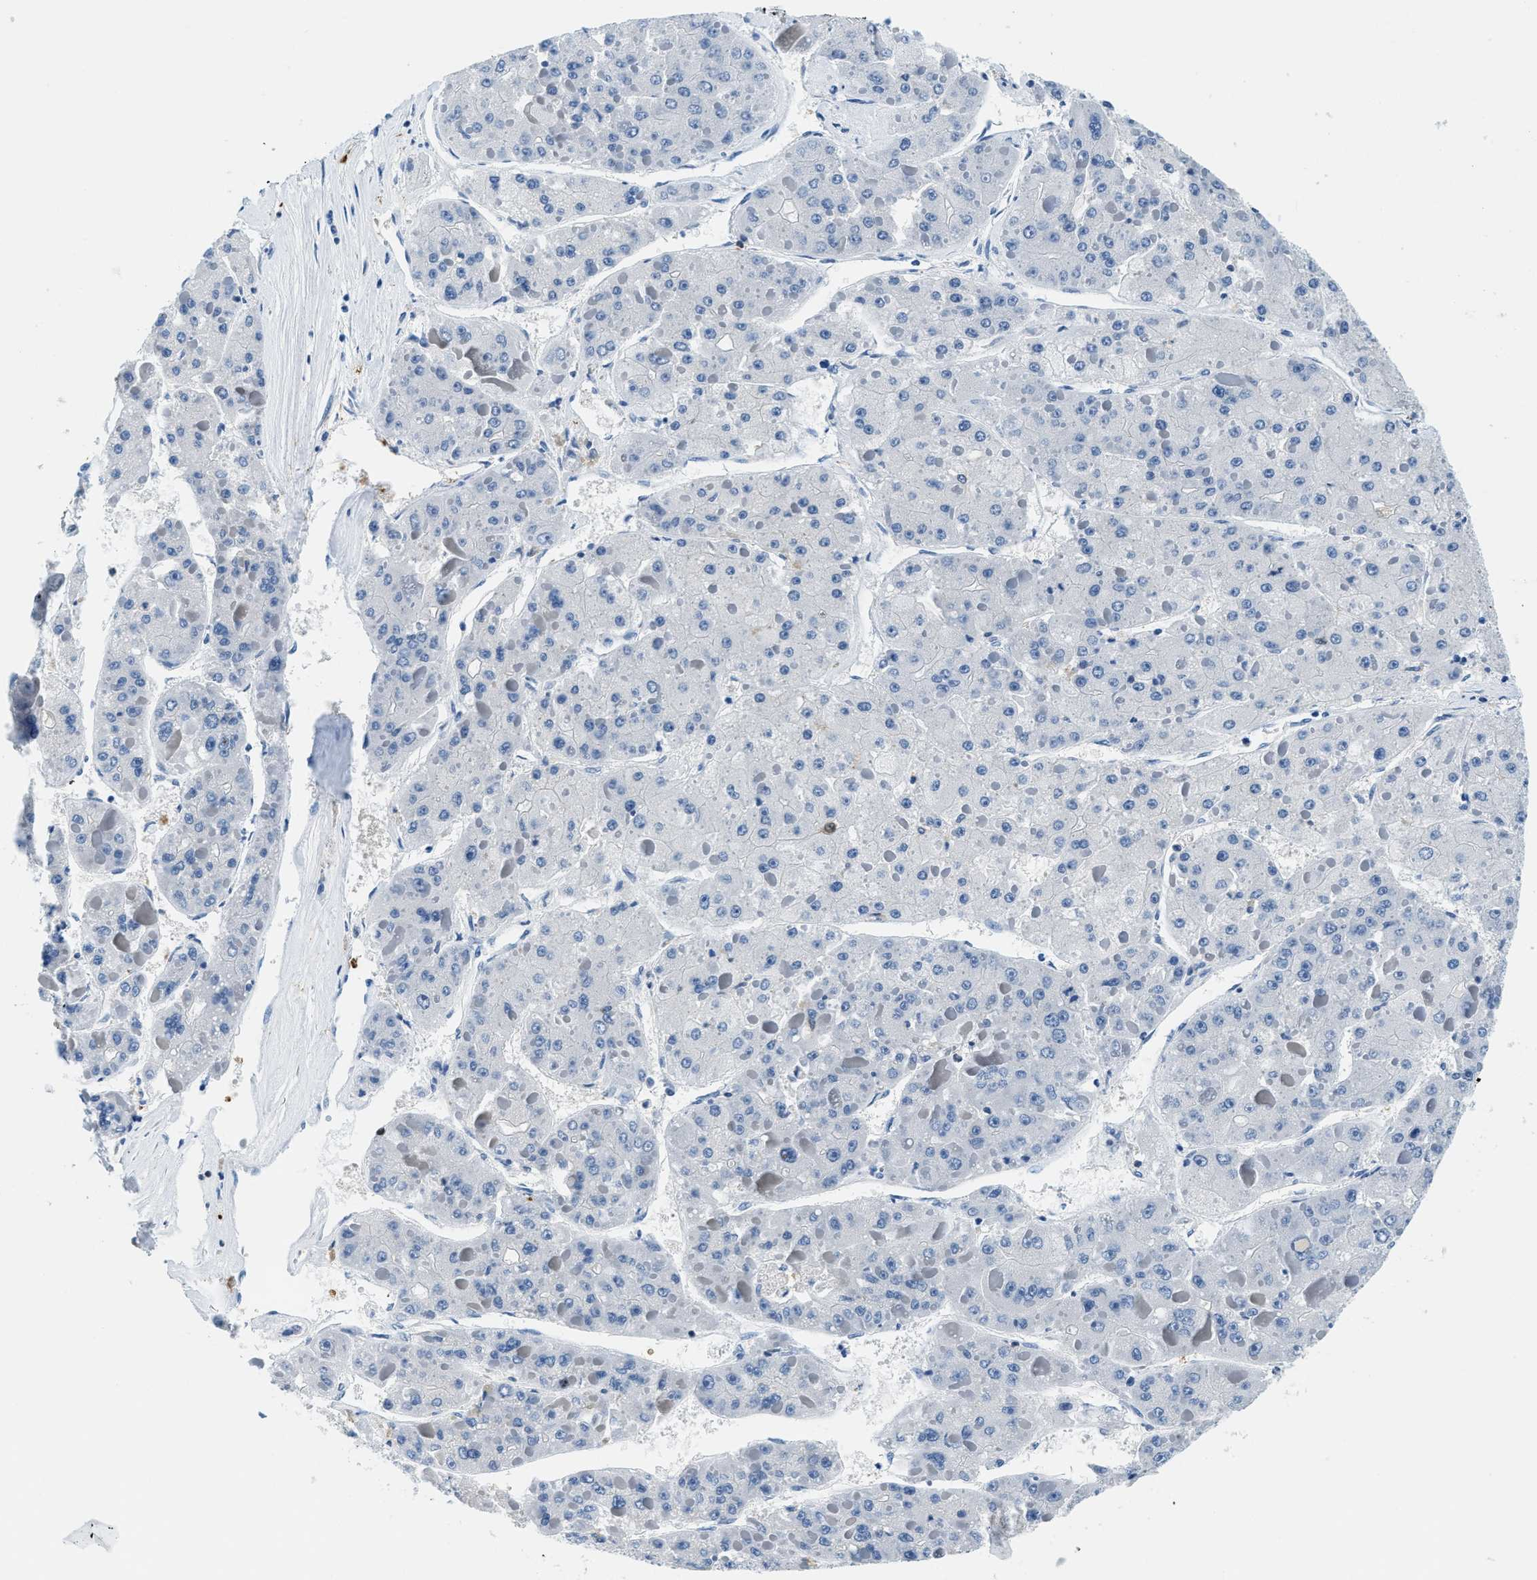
{"staining": {"intensity": "negative", "quantity": "none", "location": "none"}, "tissue": "liver cancer", "cell_type": "Tumor cells", "image_type": "cancer", "snomed": [{"axis": "morphology", "description": "Carcinoma, Hepatocellular, NOS"}, {"axis": "topography", "description": "Liver"}], "caption": "Tumor cells show no significant protein expression in liver cancer.", "gene": "CAPG", "patient": {"sex": "female", "age": 73}}